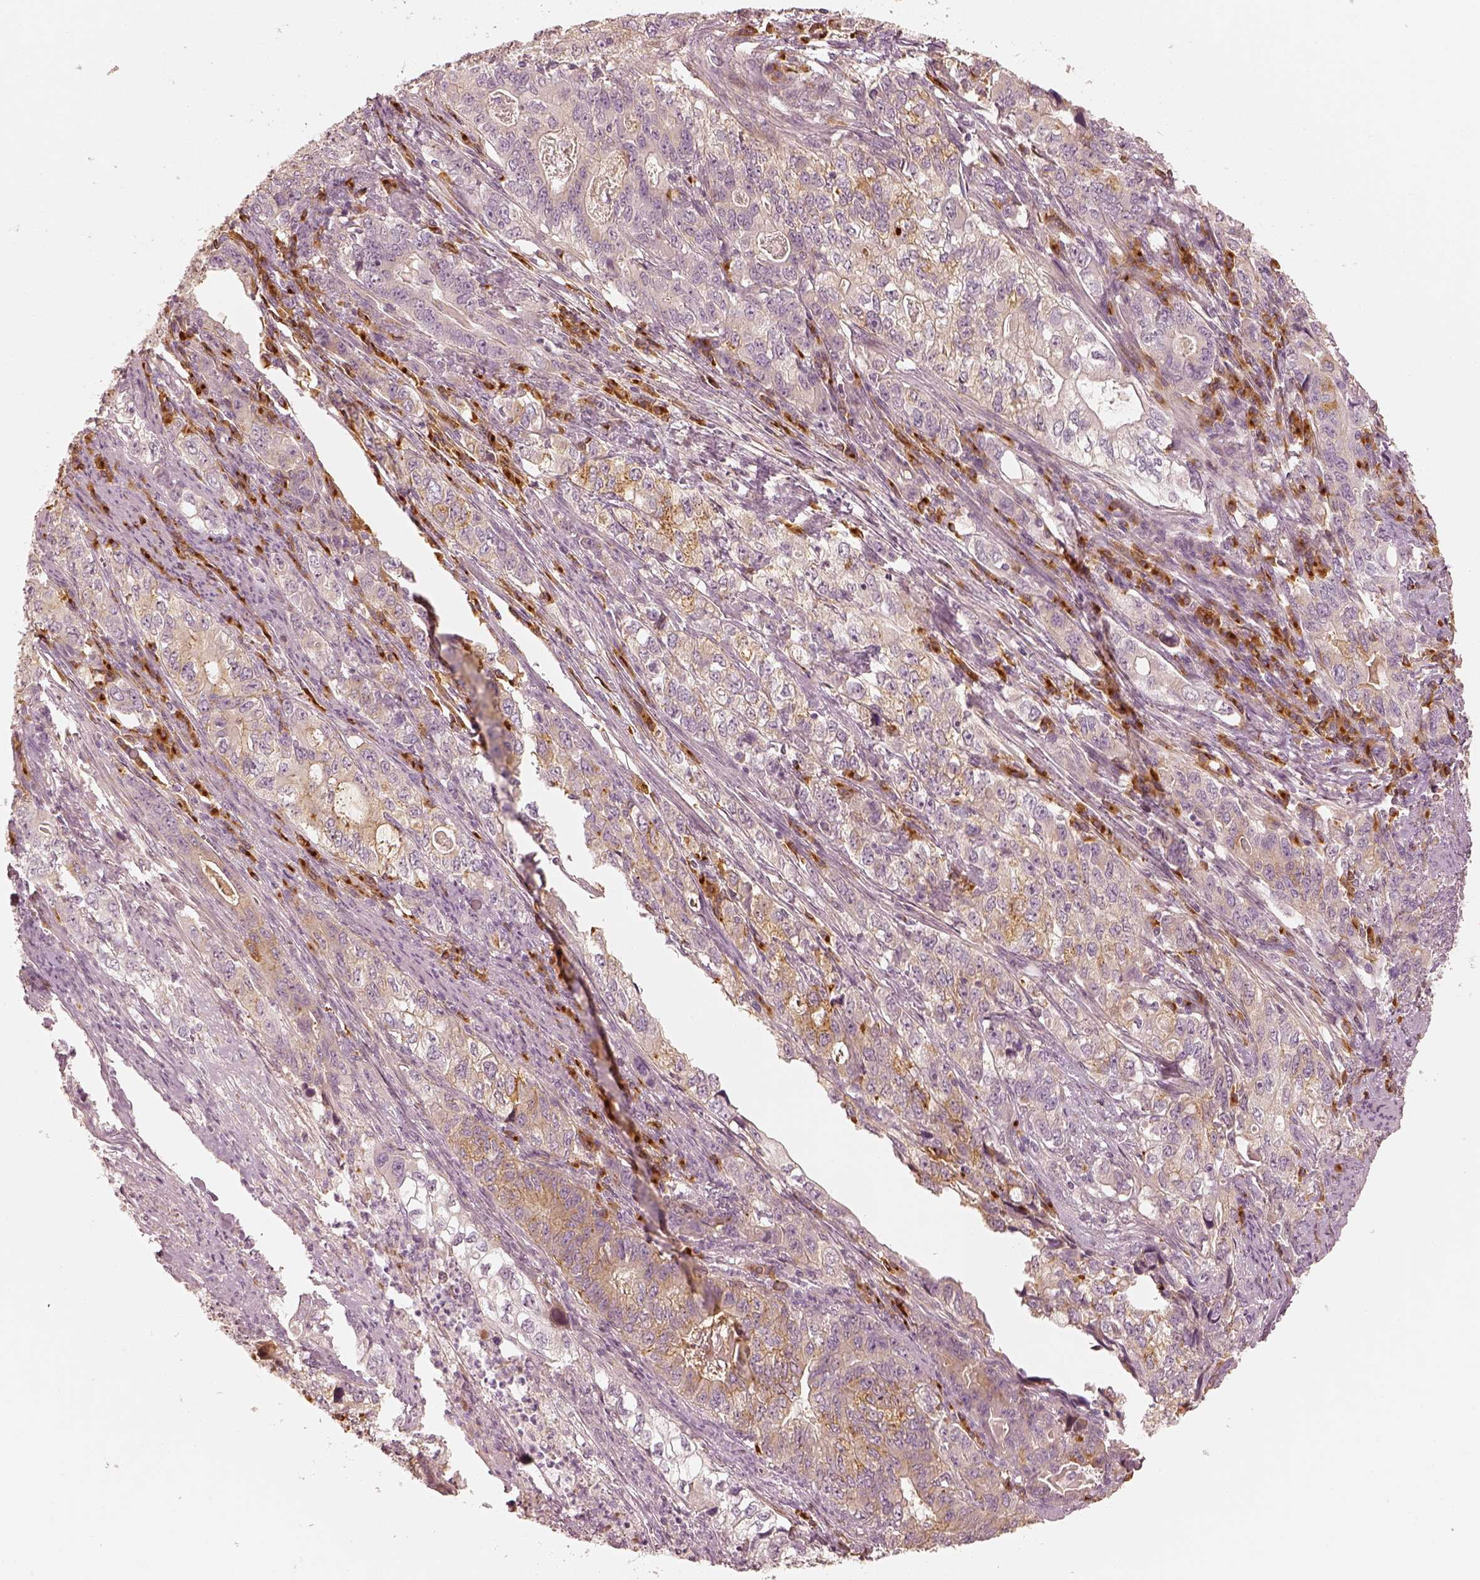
{"staining": {"intensity": "weak", "quantity": "<25%", "location": "cytoplasmic/membranous"}, "tissue": "stomach cancer", "cell_type": "Tumor cells", "image_type": "cancer", "snomed": [{"axis": "morphology", "description": "Adenocarcinoma, NOS"}, {"axis": "topography", "description": "Stomach, lower"}], "caption": "Tumor cells are negative for brown protein staining in adenocarcinoma (stomach).", "gene": "GORASP2", "patient": {"sex": "female", "age": 72}}